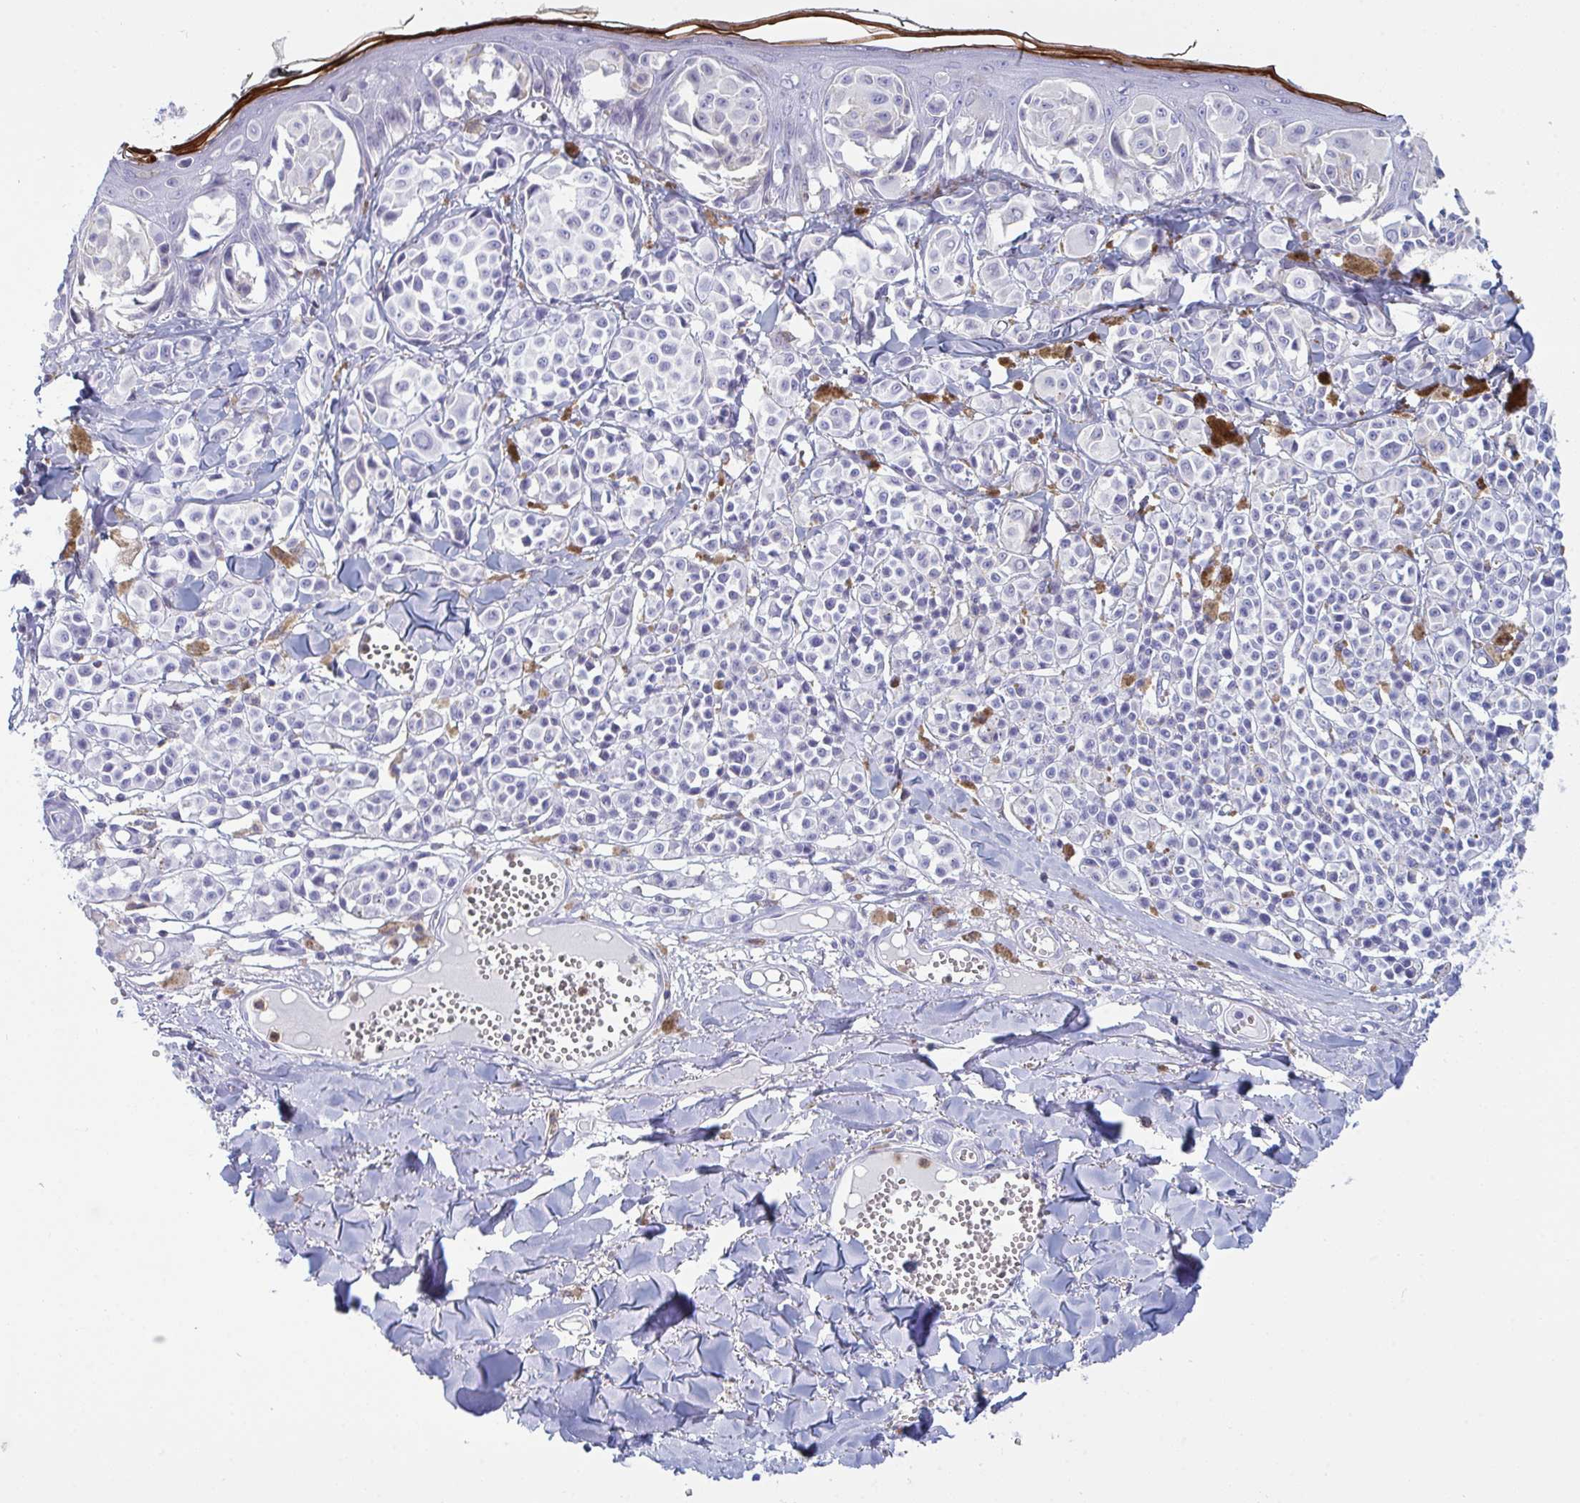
{"staining": {"intensity": "negative", "quantity": "none", "location": "none"}, "tissue": "melanoma", "cell_type": "Tumor cells", "image_type": "cancer", "snomed": [{"axis": "morphology", "description": "Malignant melanoma, NOS"}, {"axis": "topography", "description": "Skin"}], "caption": "A micrograph of human melanoma is negative for staining in tumor cells.", "gene": "MYO1F", "patient": {"sex": "female", "age": 43}}